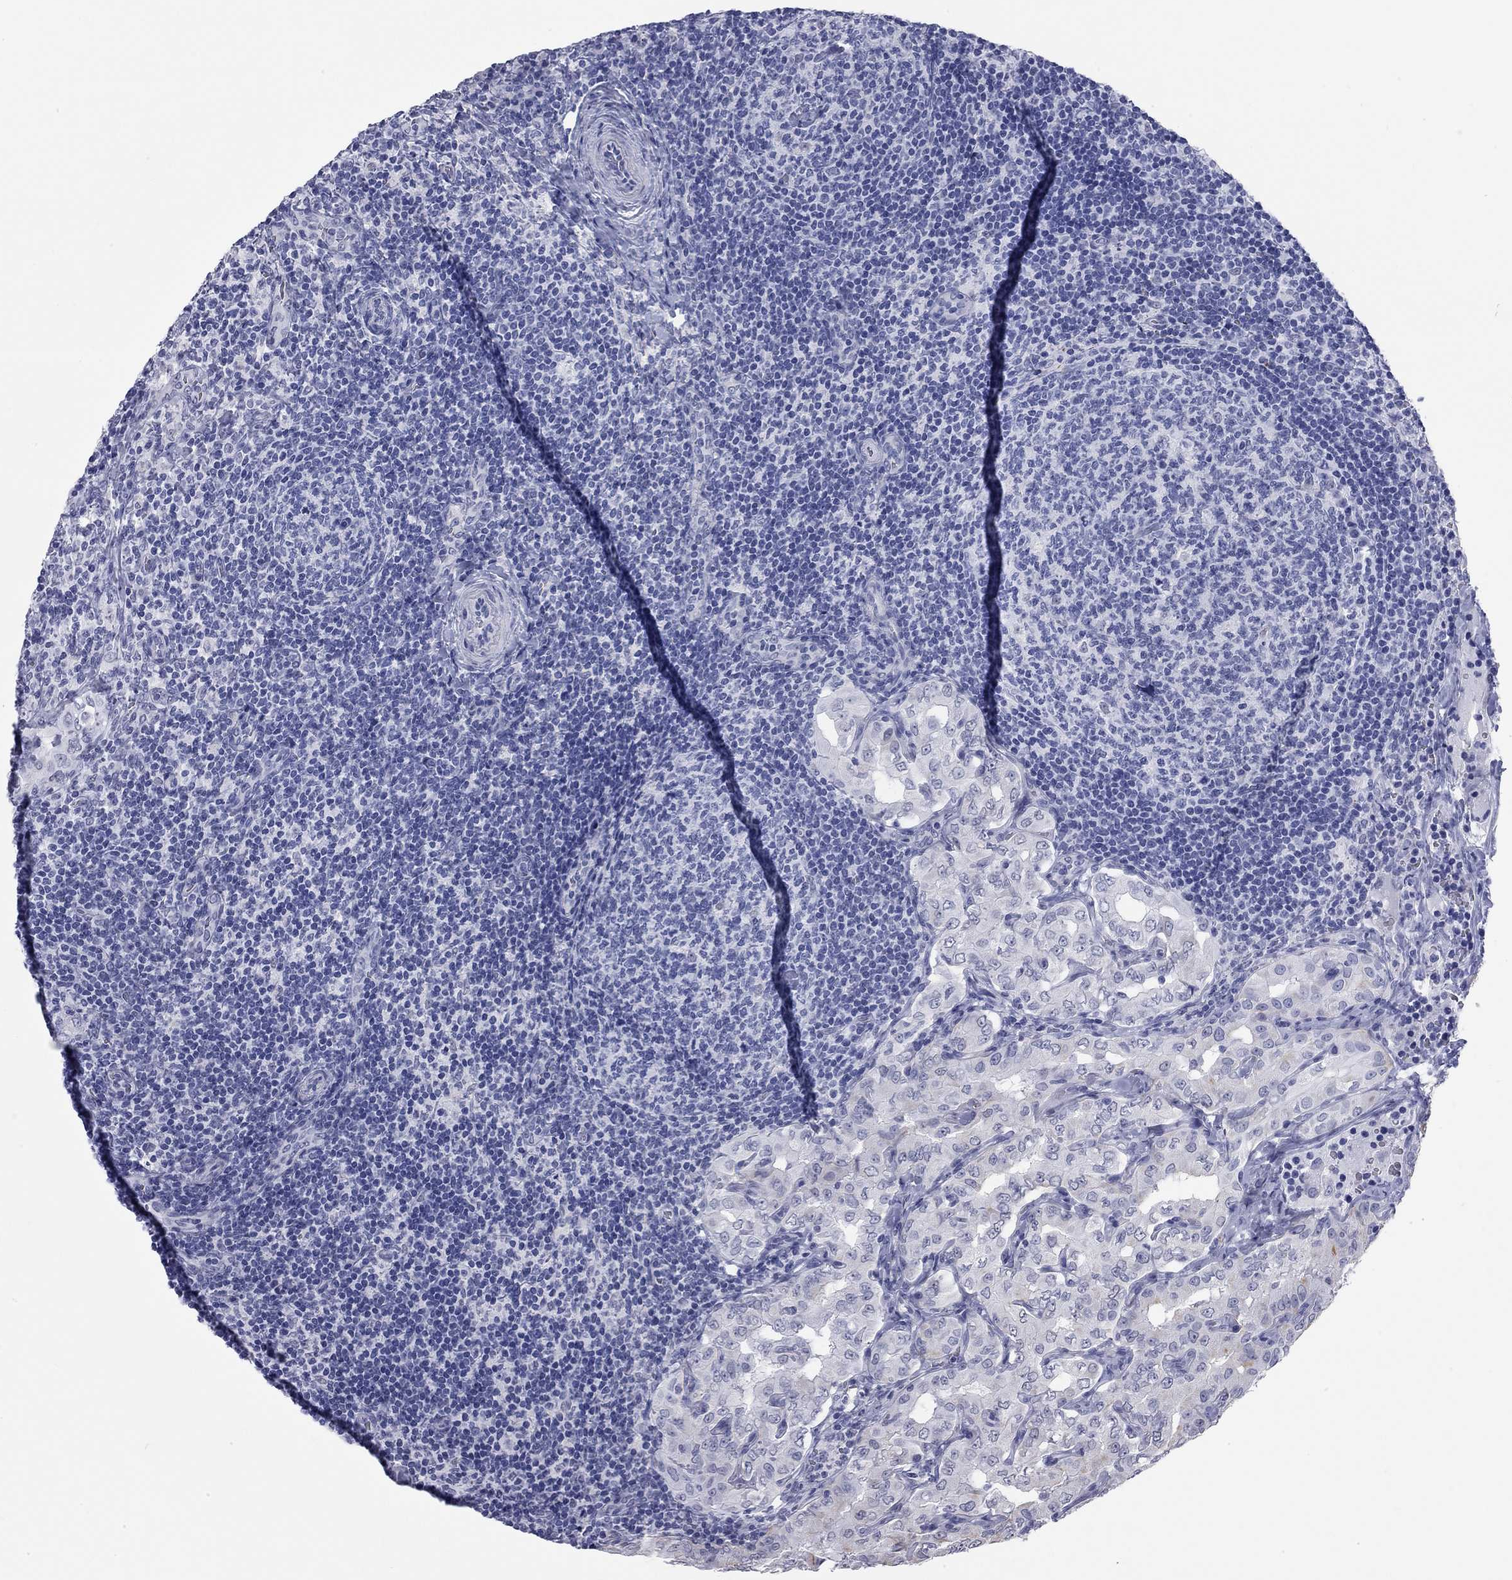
{"staining": {"intensity": "negative", "quantity": "none", "location": "none"}, "tissue": "thyroid cancer", "cell_type": "Tumor cells", "image_type": "cancer", "snomed": [{"axis": "morphology", "description": "Papillary adenocarcinoma, NOS"}, {"axis": "topography", "description": "Thyroid gland"}], "caption": "This micrograph is of thyroid cancer (papillary adenocarcinoma) stained with IHC to label a protein in brown with the nuclei are counter-stained blue. There is no expression in tumor cells.", "gene": "AK8", "patient": {"sex": "male", "age": 61}}